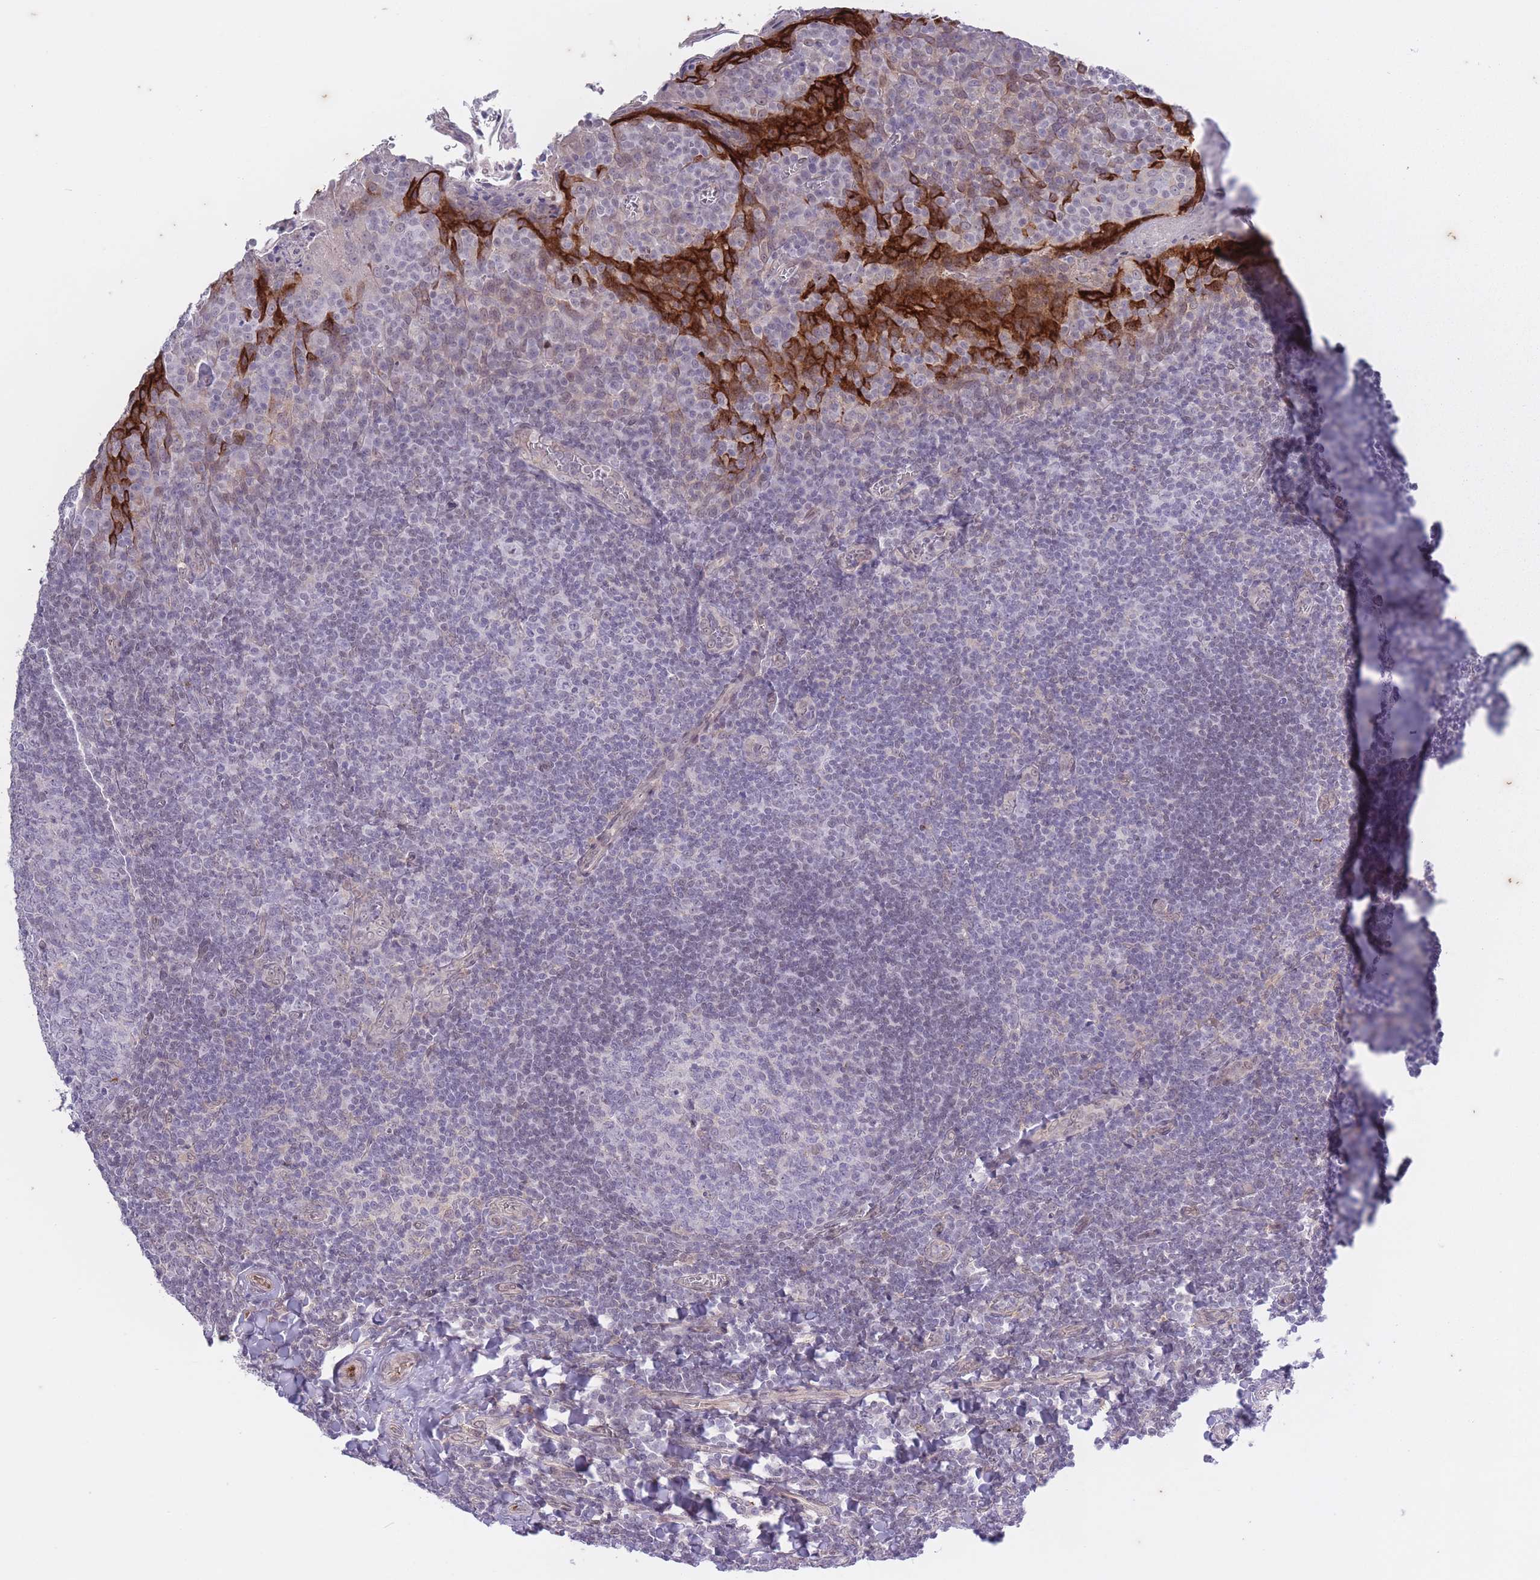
{"staining": {"intensity": "negative", "quantity": "none", "location": "none"}, "tissue": "tonsil", "cell_type": "Germinal center cells", "image_type": "normal", "snomed": [{"axis": "morphology", "description": "Normal tissue, NOS"}, {"axis": "topography", "description": "Tonsil"}], "caption": "The histopathology image shows no significant staining in germinal center cells of tonsil. (DAB (3,3'-diaminobenzidine) immunohistochemistry (IHC) with hematoxylin counter stain).", "gene": "ARPIN", "patient": {"sex": "male", "age": 27}}